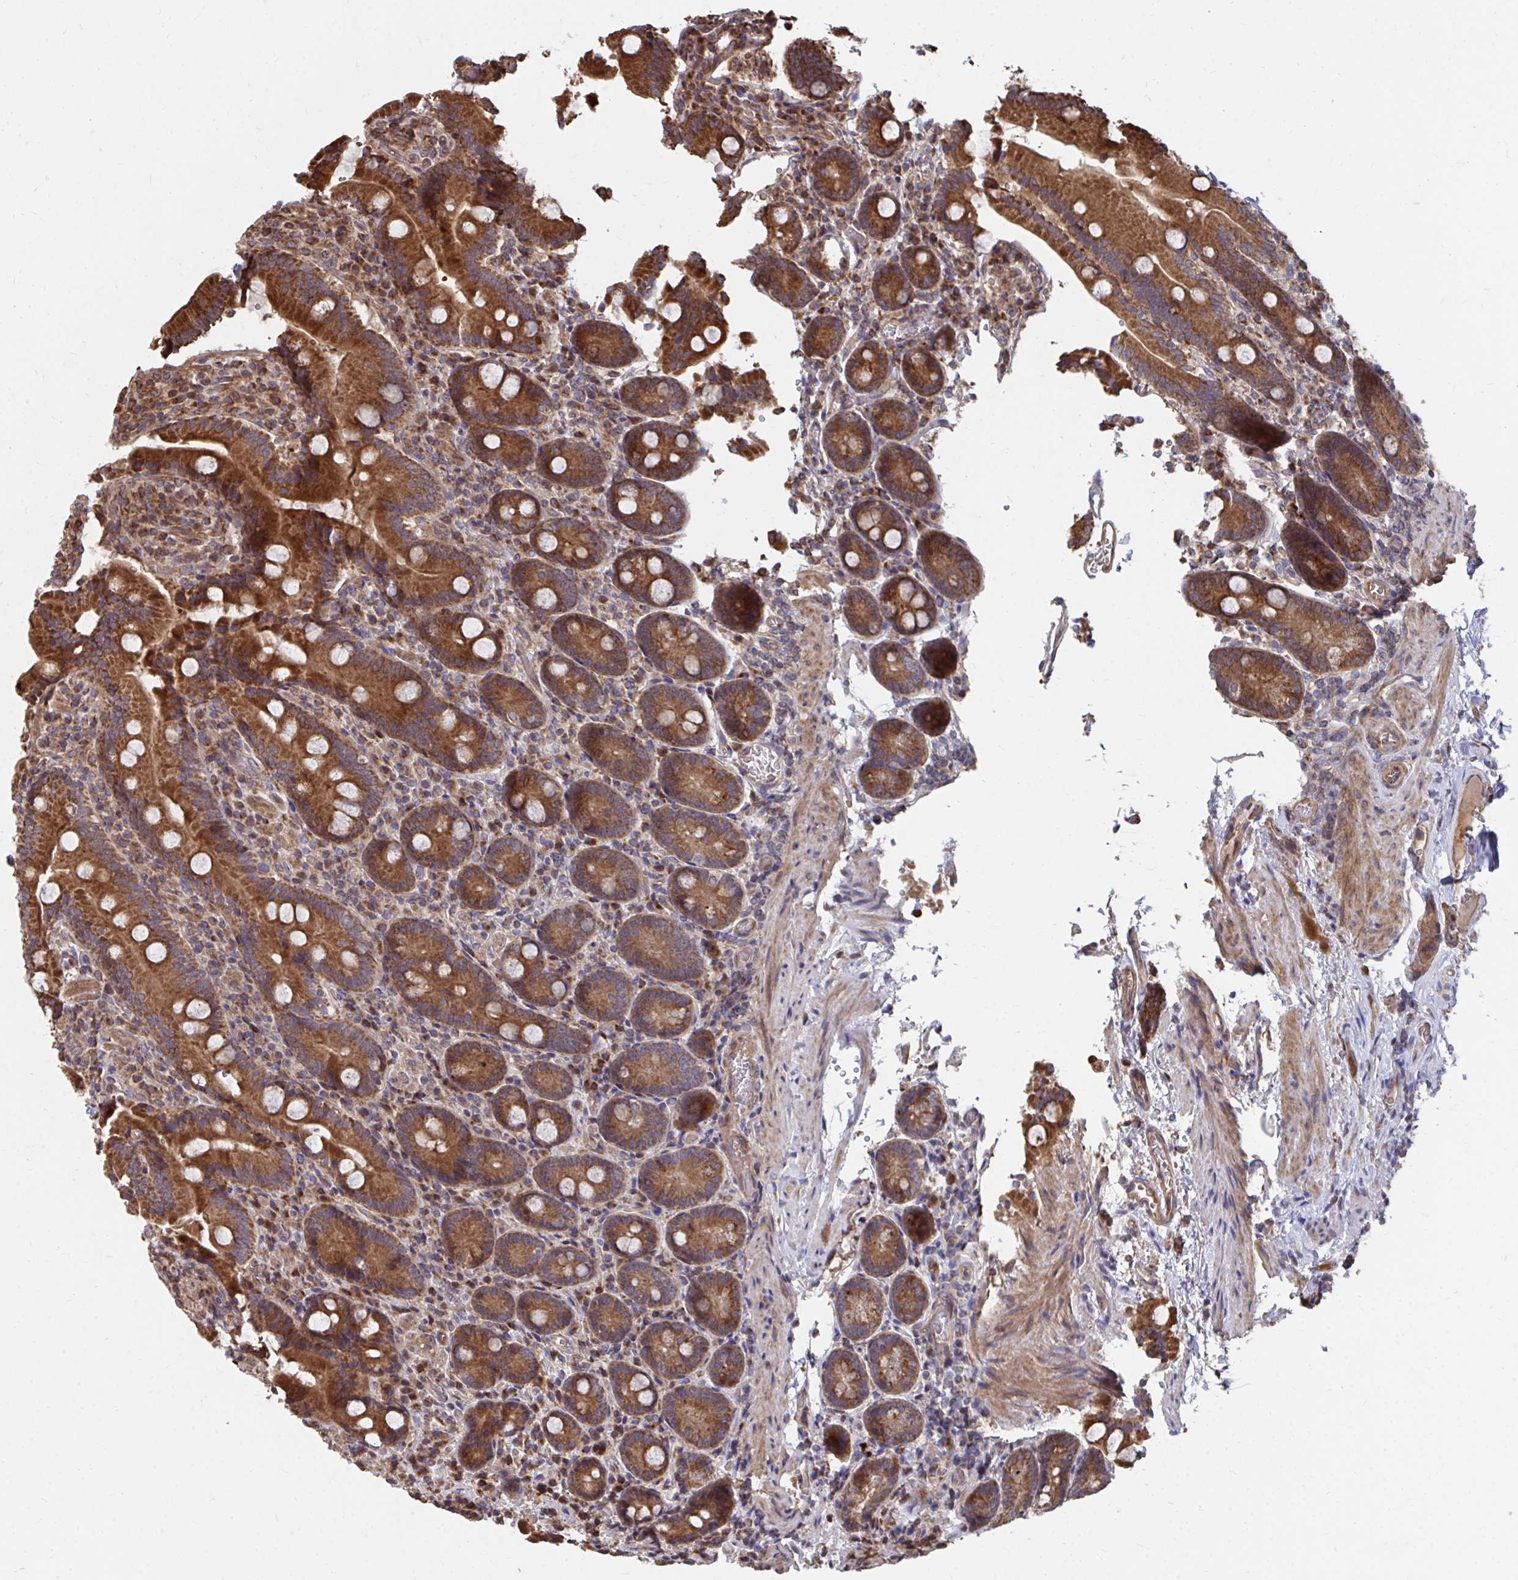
{"staining": {"intensity": "strong", "quantity": ">75%", "location": "cytoplasmic/membranous"}, "tissue": "duodenum", "cell_type": "Glandular cells", "image_type": "normal", "snomed": [{"axis": "morphology", "description": "Normal tissue, NOS"}, {"axis": "topography", "description": "Duodenum"}], "caption": "Immunohistochemical staining of normal human duodenum shows high levels of strong cytoplasmic/membranous expression in about >75% of glandular cells.", "gene": "FAM89A", "patient": {"sex": "female", "age": 62}}